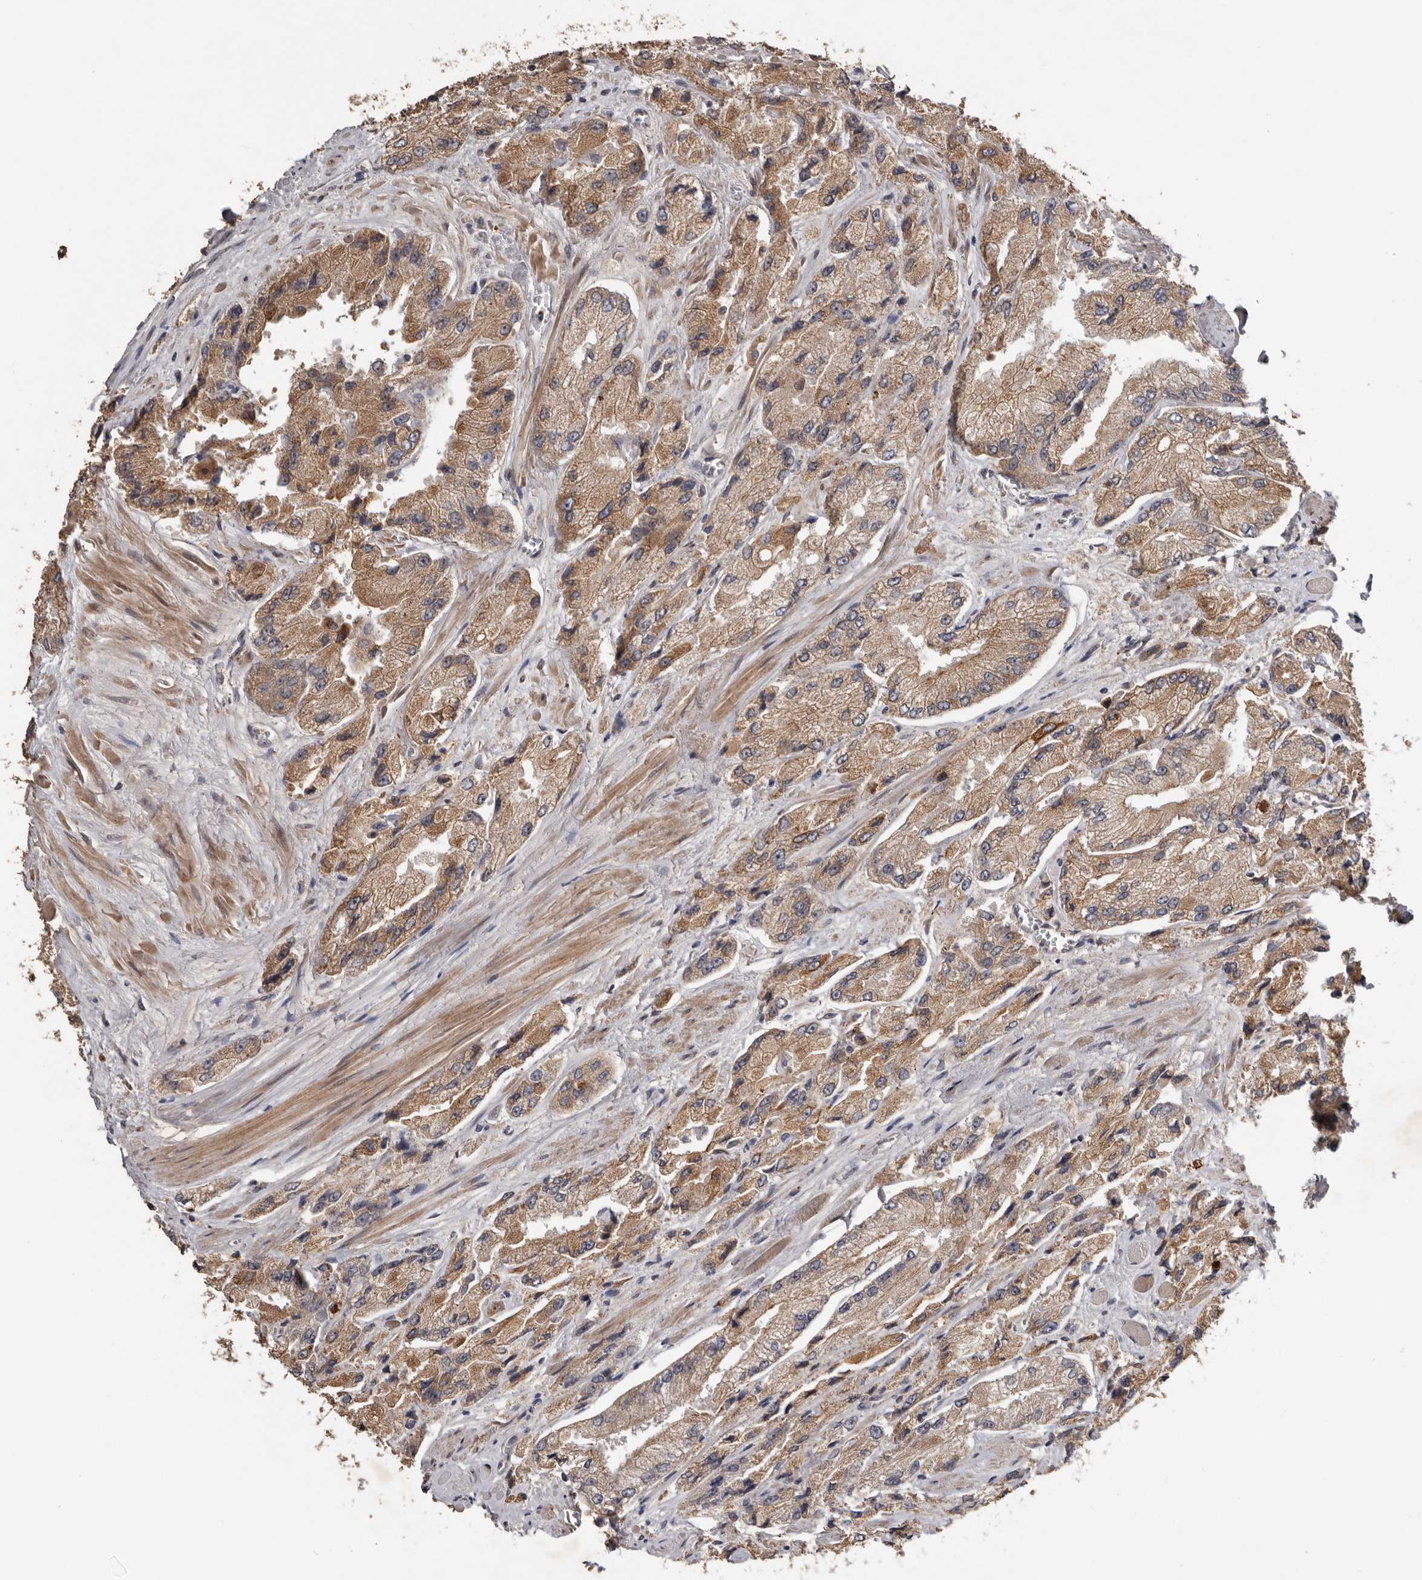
{"staining": {"intensity": "moderate", "quantity": ">75%", "location": "cytoplasmic/membranous"}, "tissue": "prostate cancer", "cell_type": "Tumor cells", "image_type": "cancer", "snomed": [{"axis": "morphology", "description": "Adenocarcinoma, High grade"}, {"axis": "topography", "description": "Prostate"}], "caption": "Immunohistochemistry image of human prostate adenocarcinoma (high-grade) stained for a protein (brown), which demonstrates medium levels of moderate cytoplasmic/membranous positivity in about >75% of tumor cells.", "gene": "NMUR1", "patient": {"sex": "male", "age": 58}}